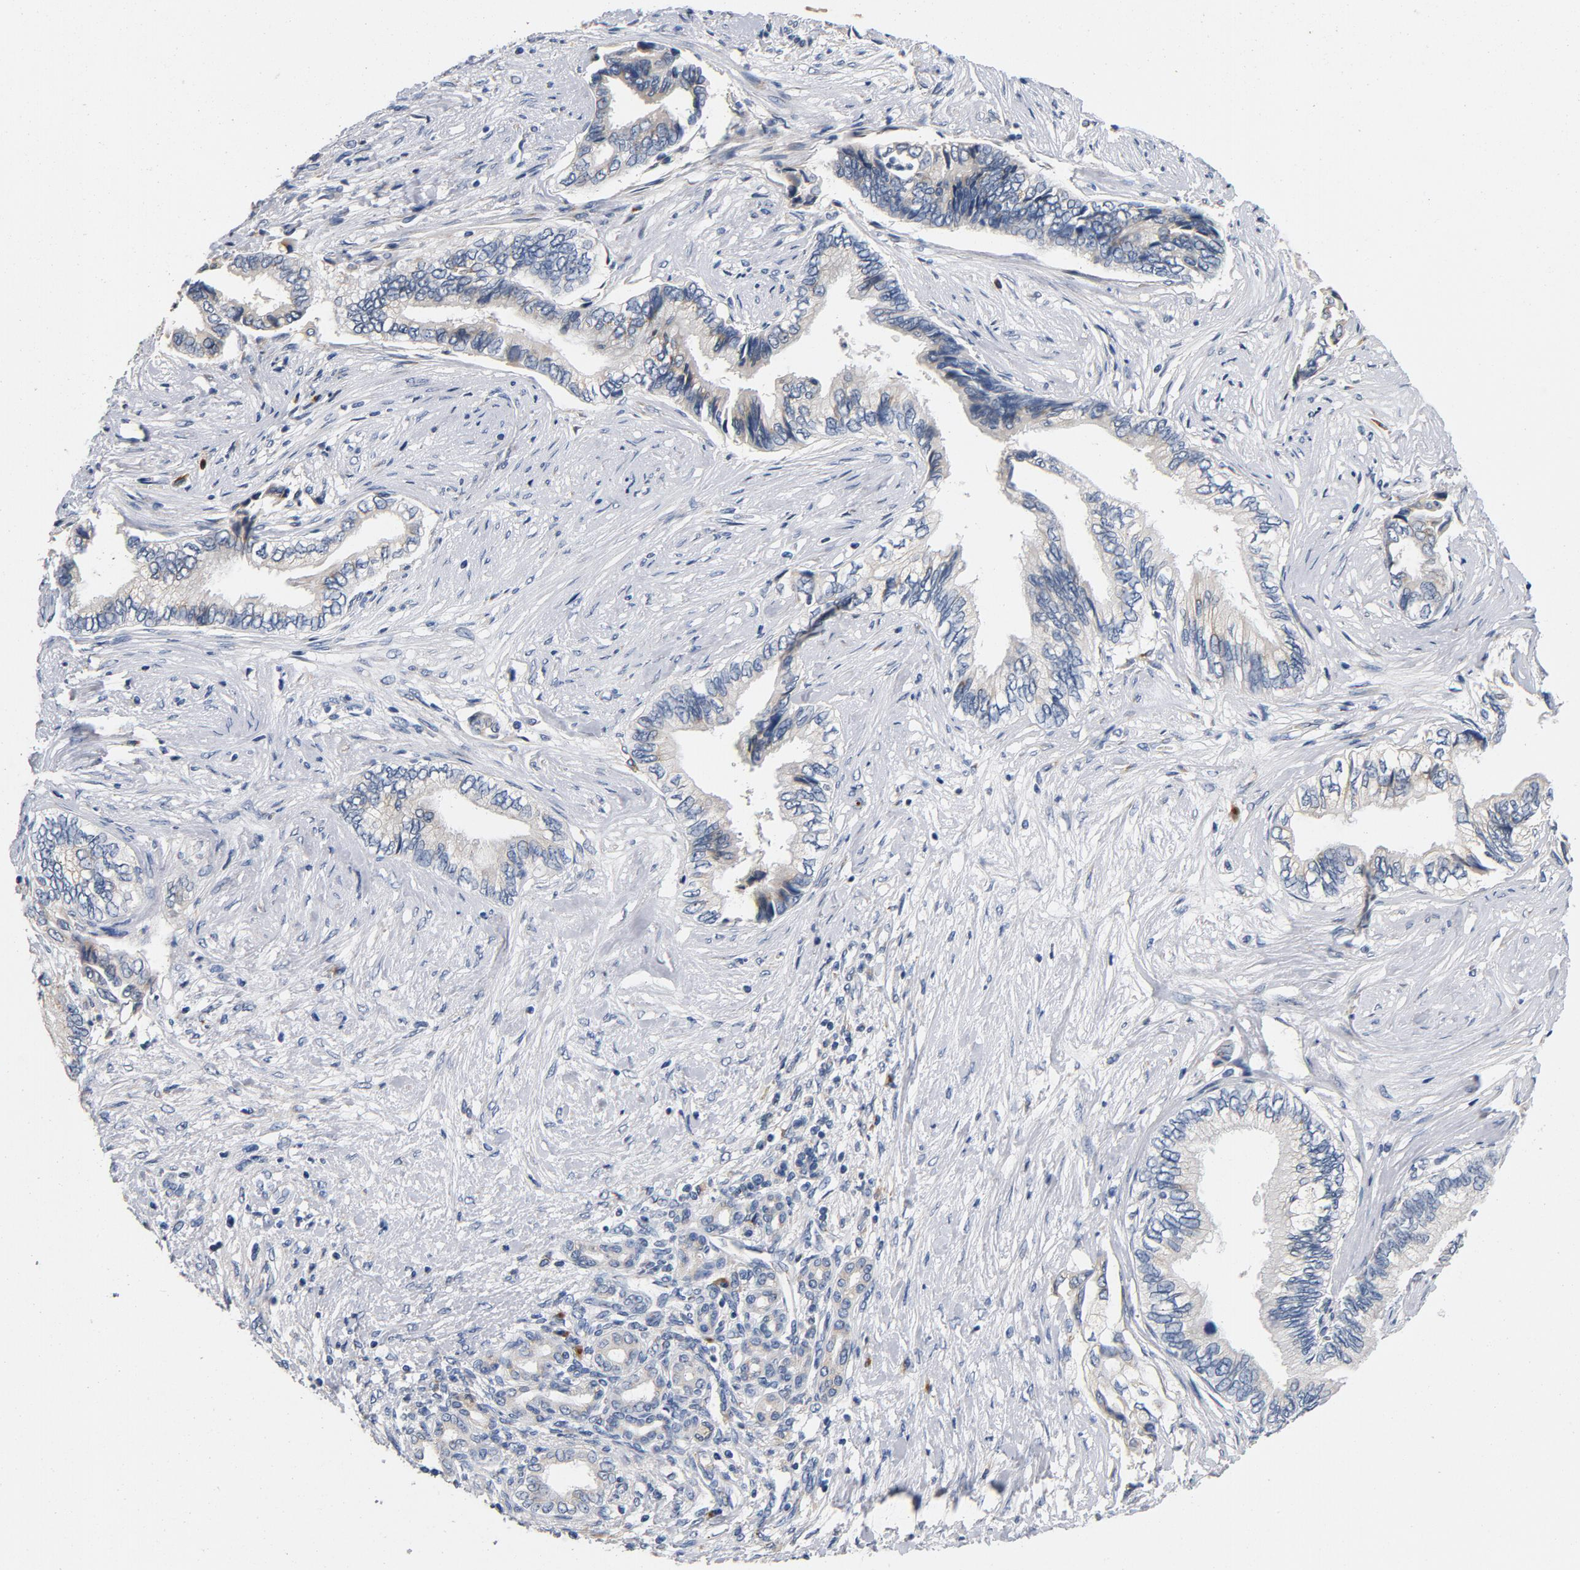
{"staining": {"intensity": "negative", "quantity": "none", "location": "none"}, "tissue": "pancreatic cancer", "cell_type": "Tumor cells", "image_type": "cancer", "snomed": [{"axis": "morphology", "description": "Adenocarcinoma, NOS"}, {"axis": "topography", "description": "Pancreas"}], "caption": "Tumor cells show no significant protein expression in adenocarcinoma (pancreatic).", "gene": "LMAN2", "patient": {"sex": "female", "age": 66}}